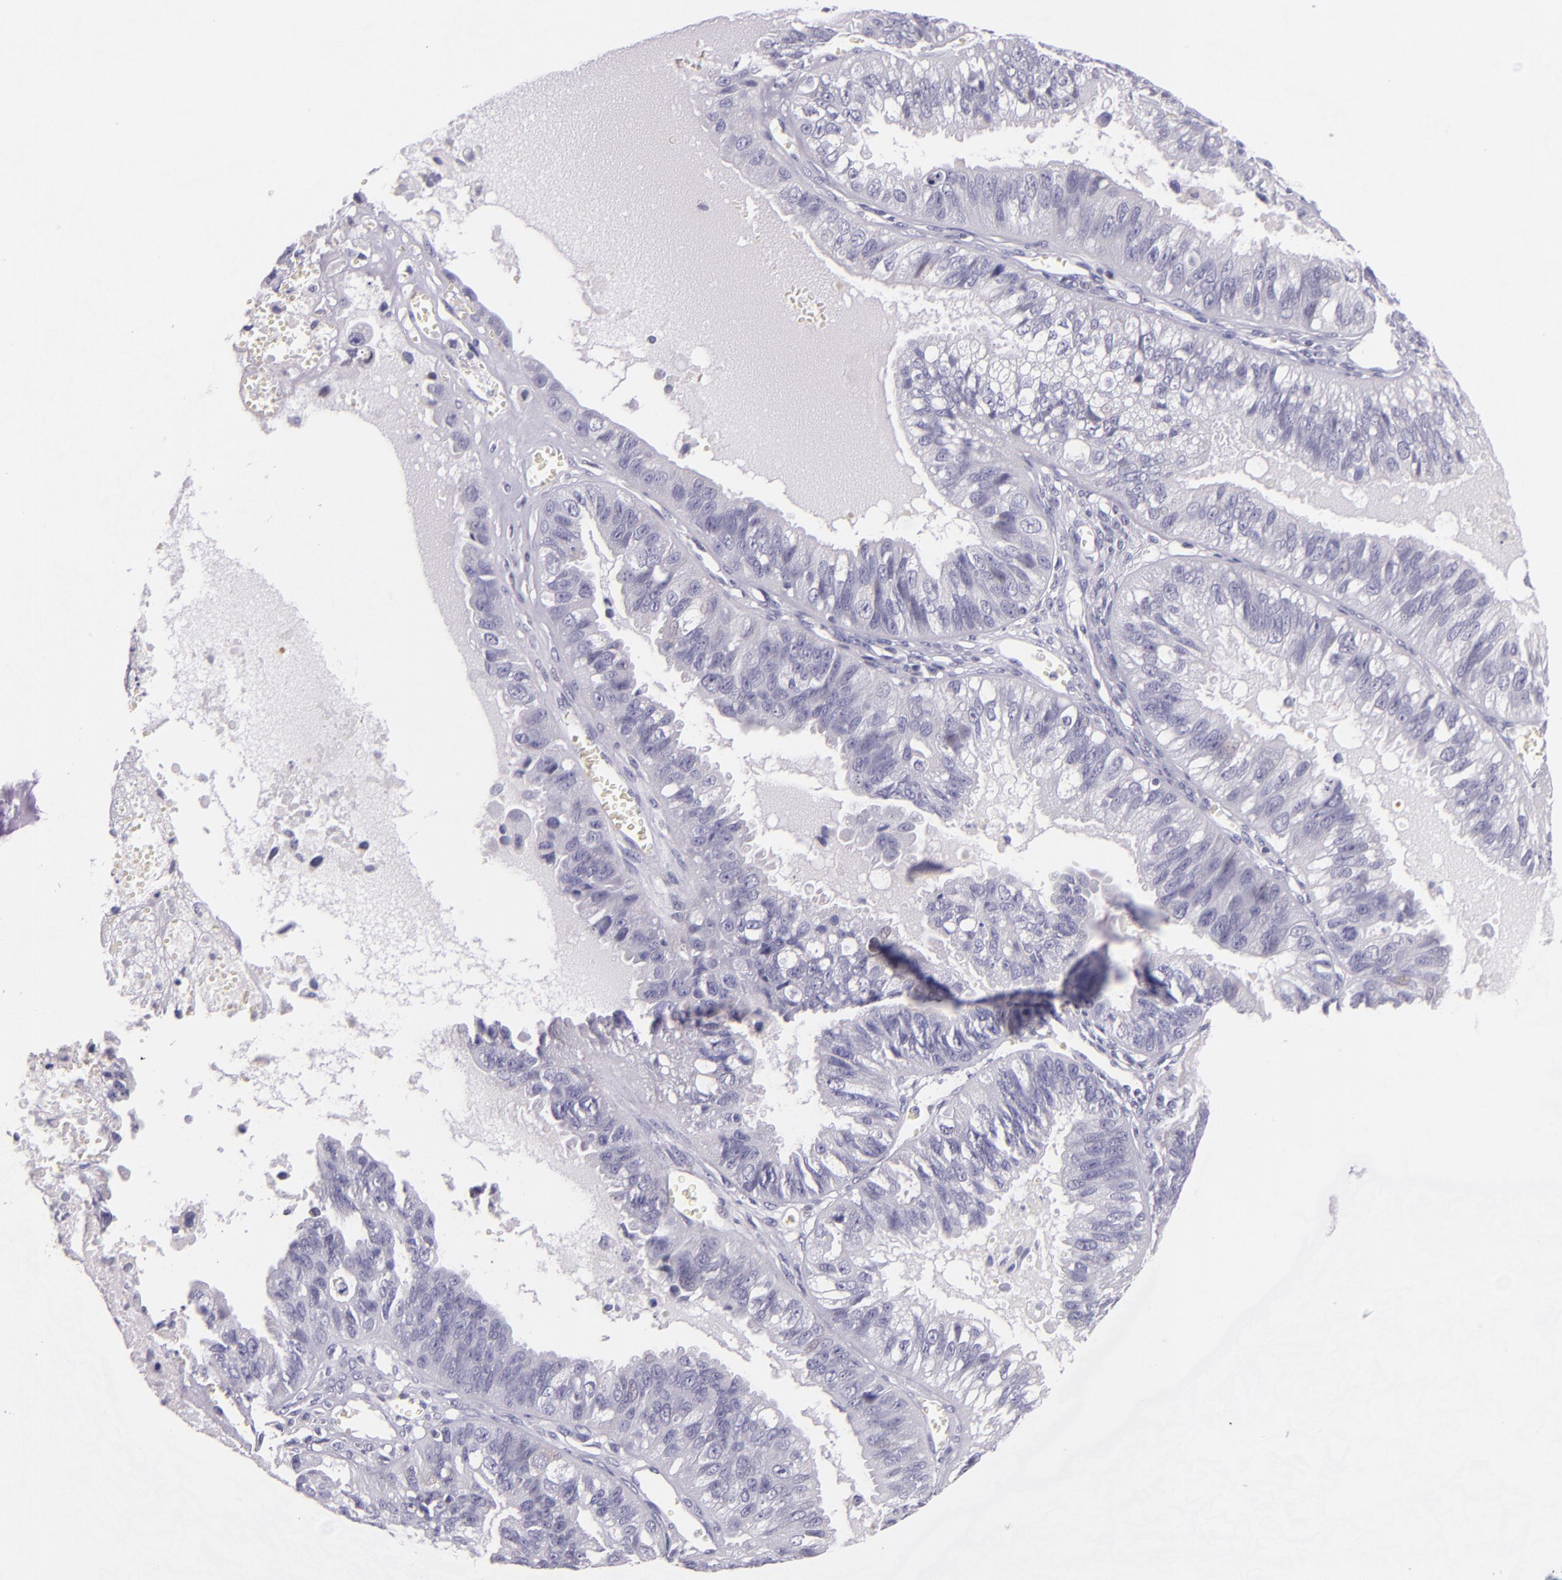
{"staining": {"intensity": "negative", "quantity": "none", "location": "none"}, "tissue": "ovarian cancer", "cell_type": "Tumor cells", "image_type": "cancer", "snomed": [{"axis": "morphology", "description": "Carcinoma, endometroid"}, {"axis": "topography", "description": "Ovary"}], "caption": "High power microscopy photomicrograph of an immunohistochemistry (IHC) photomicrograph of endometroid carcinoma (ovarian), revealing no significant expression in tumor cells. (DAB IHC with hematoxylin counter stain).", "gene": "HSP90AA1", "patient": {"sex": "female", "age": 85}}